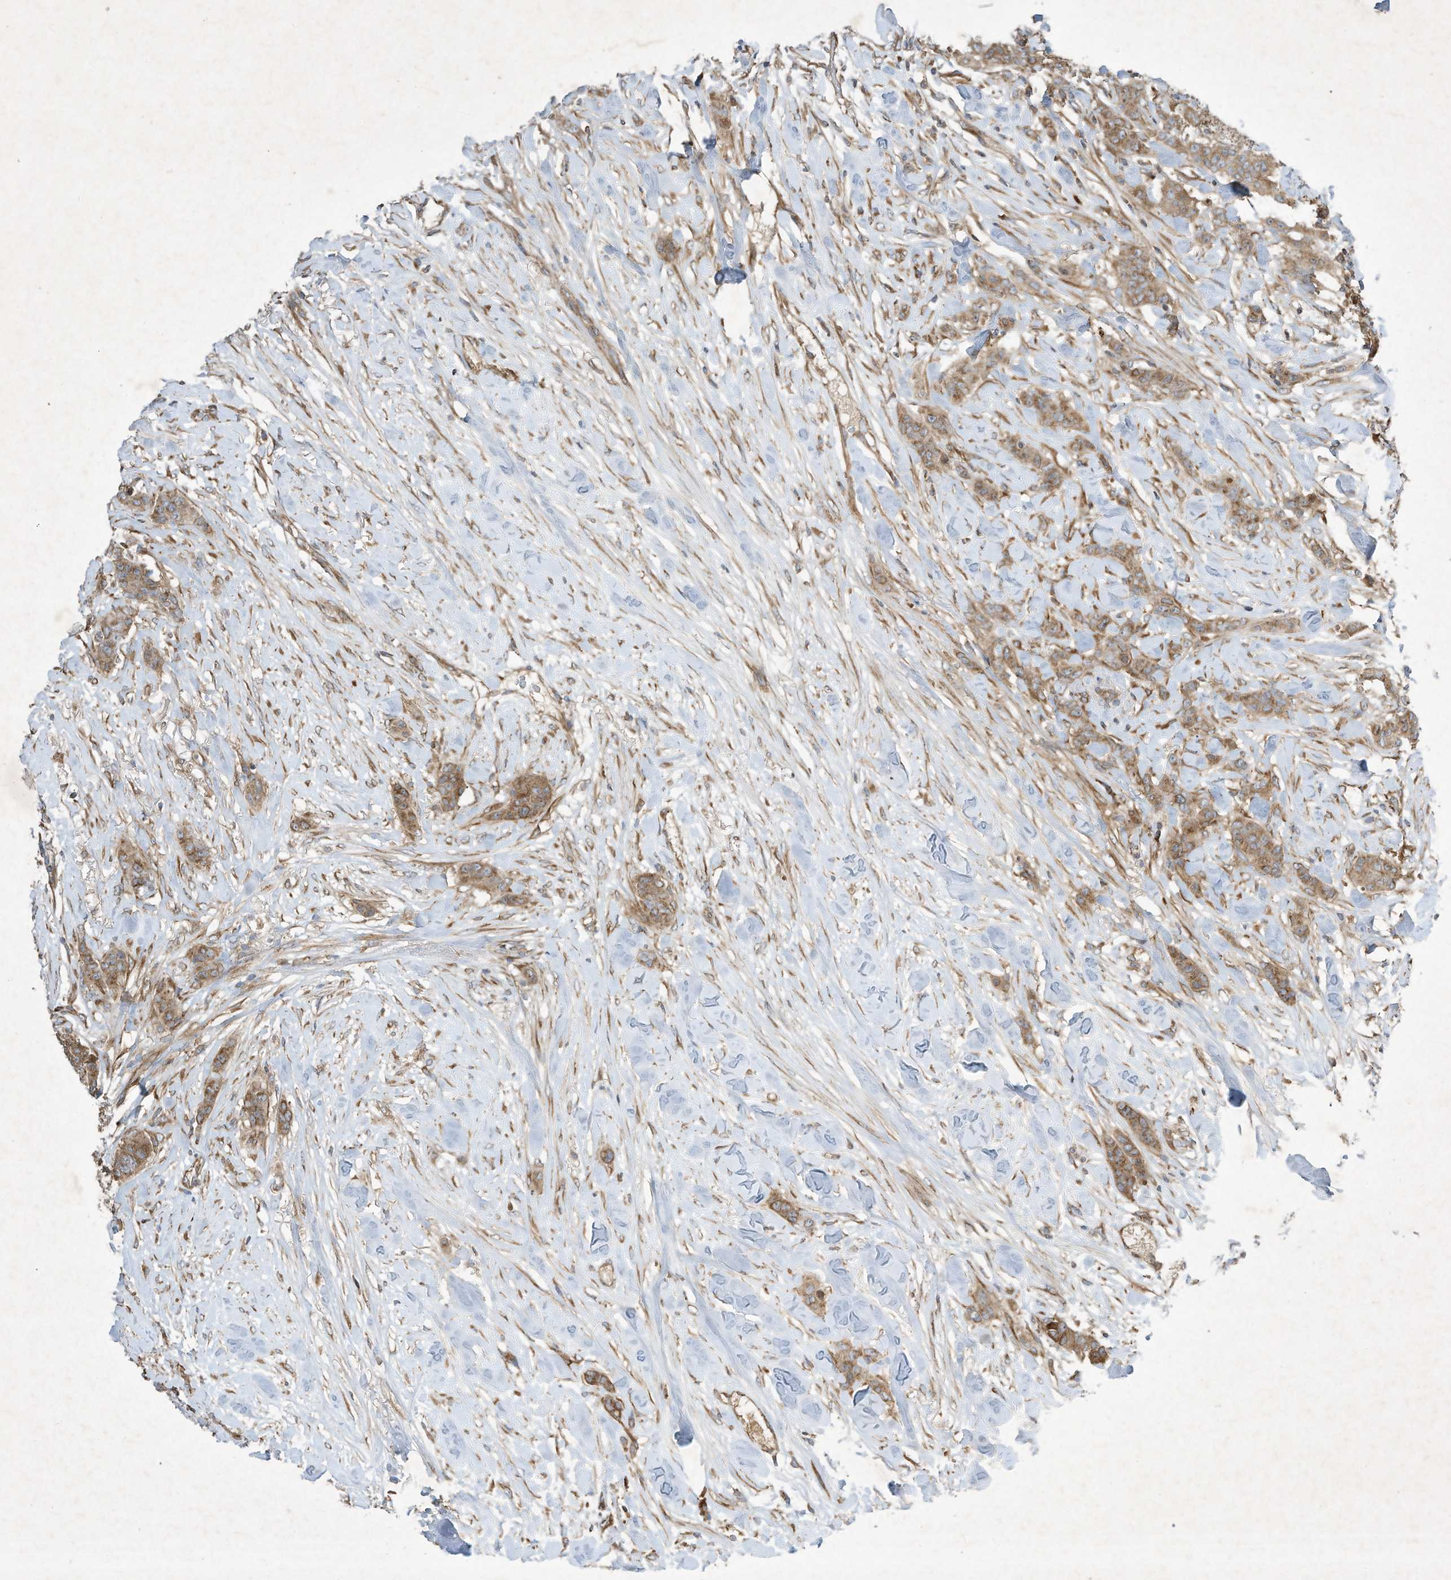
{"staining": {"intensity": "moderate", "quantity": ">75%", "location": "cytoplasmic/membranous"}, "tissue": "breast cancer", "cell_type": "Tumor cells", "image_type": "cancer", "snomed": [{"axis": "morphology", "description": "Duct carcinoma"}, {"axis": "topography", "description": "Breast"}], "caption": "Immunohistochemical staining of intraductal carcinoma (breast) displays medium levels of moderate cytoplasmic/membranous protein staining in about >75% of tumor cells.", "gene": "SYNJ2", "patient": {"sex": "female", "age": 40}}